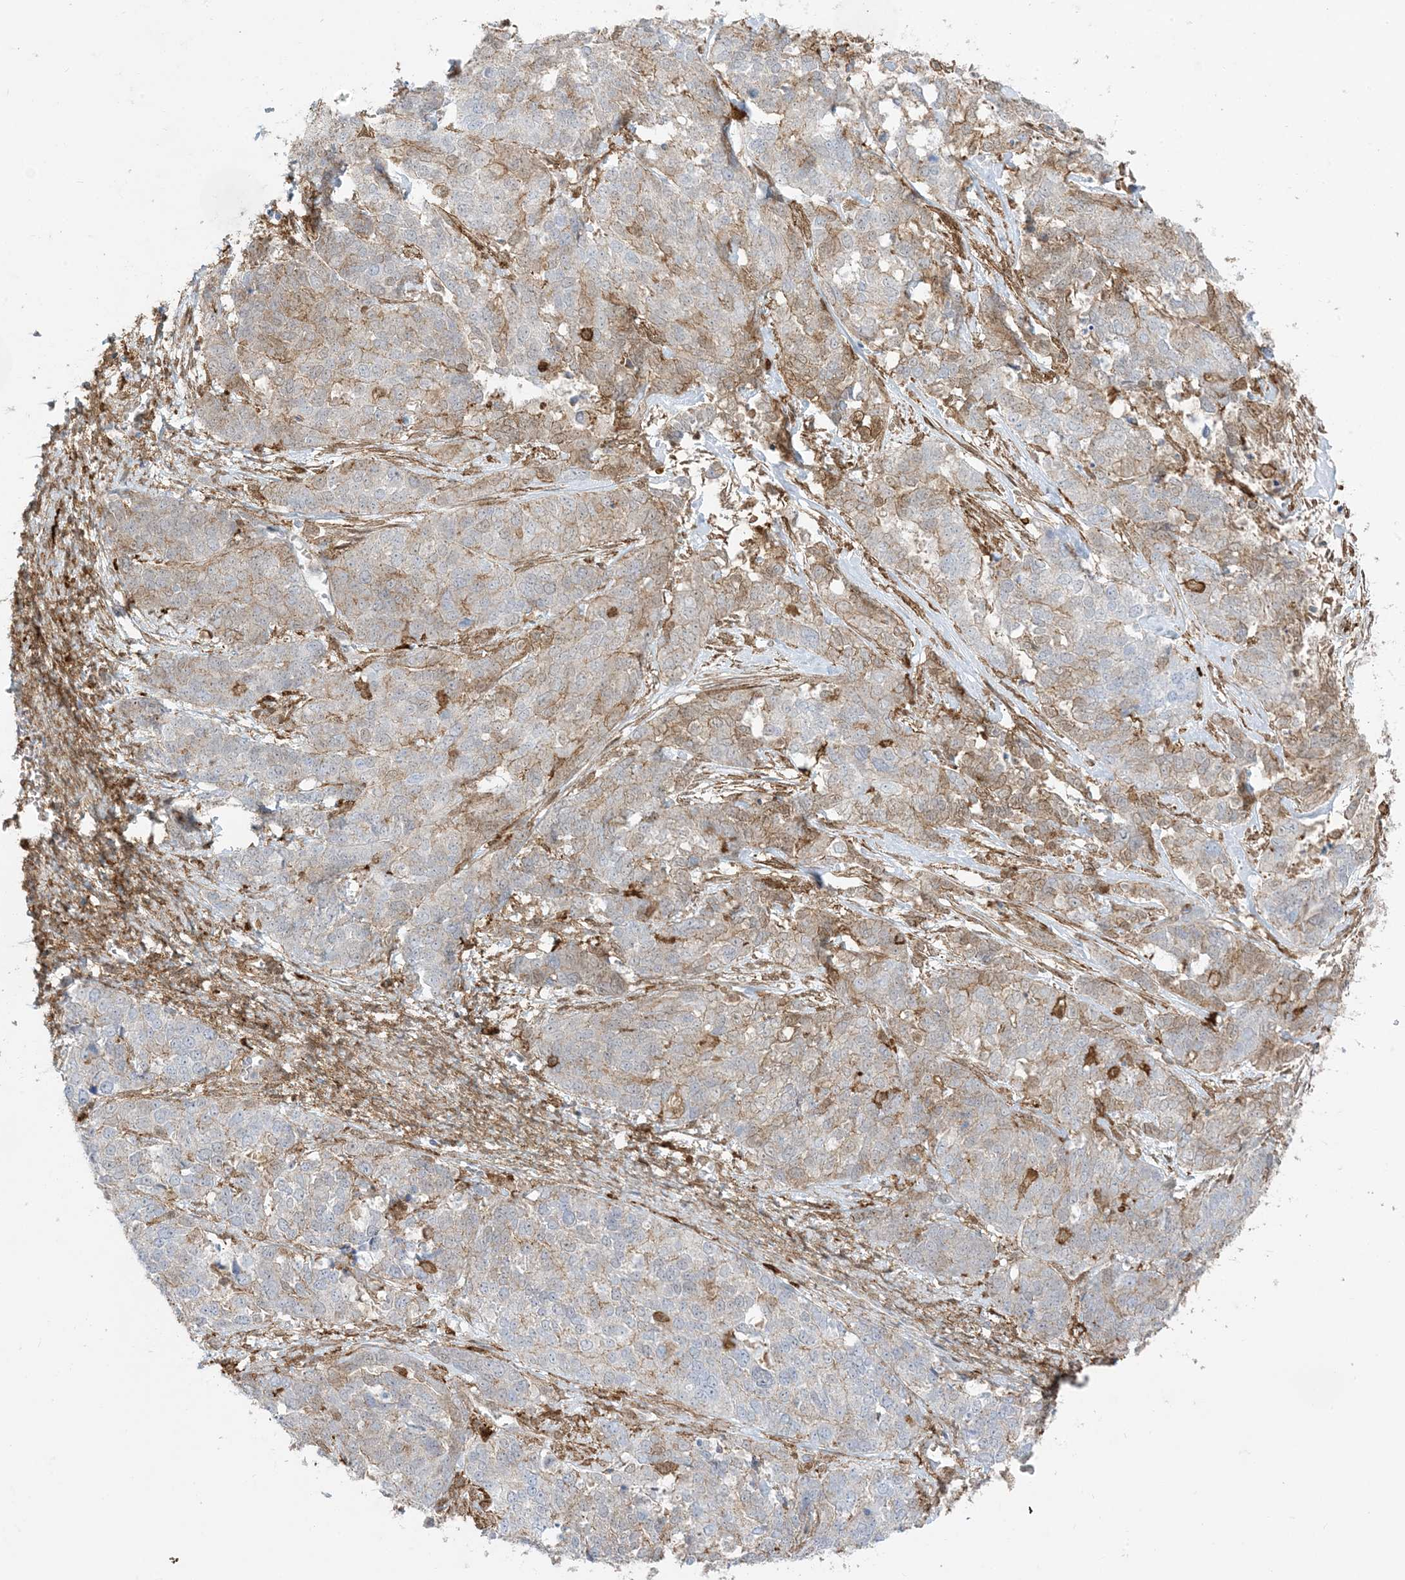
{"staining": {"intensity": "weak", "quantity": "25%-75%", "location": "cytoplasmic/membranous"}, "tissue": "ovarian cancer", "cell_type": "Tumor cells", "image_type": "cancer", "snomed": [{"axis": "morphology", "description": "Cystadenocarcinoma, serous, NOS"}, {"axis": "topography", "description": "Ovary"}], "caption": "Weak cytoplasmic/membranous positivity is seen in about 25%-75% of tumor cells in serous cystadenocarcinoma (ovarian).", "gene": "GSN", "patient": {"sex": "female", "age": 44}}